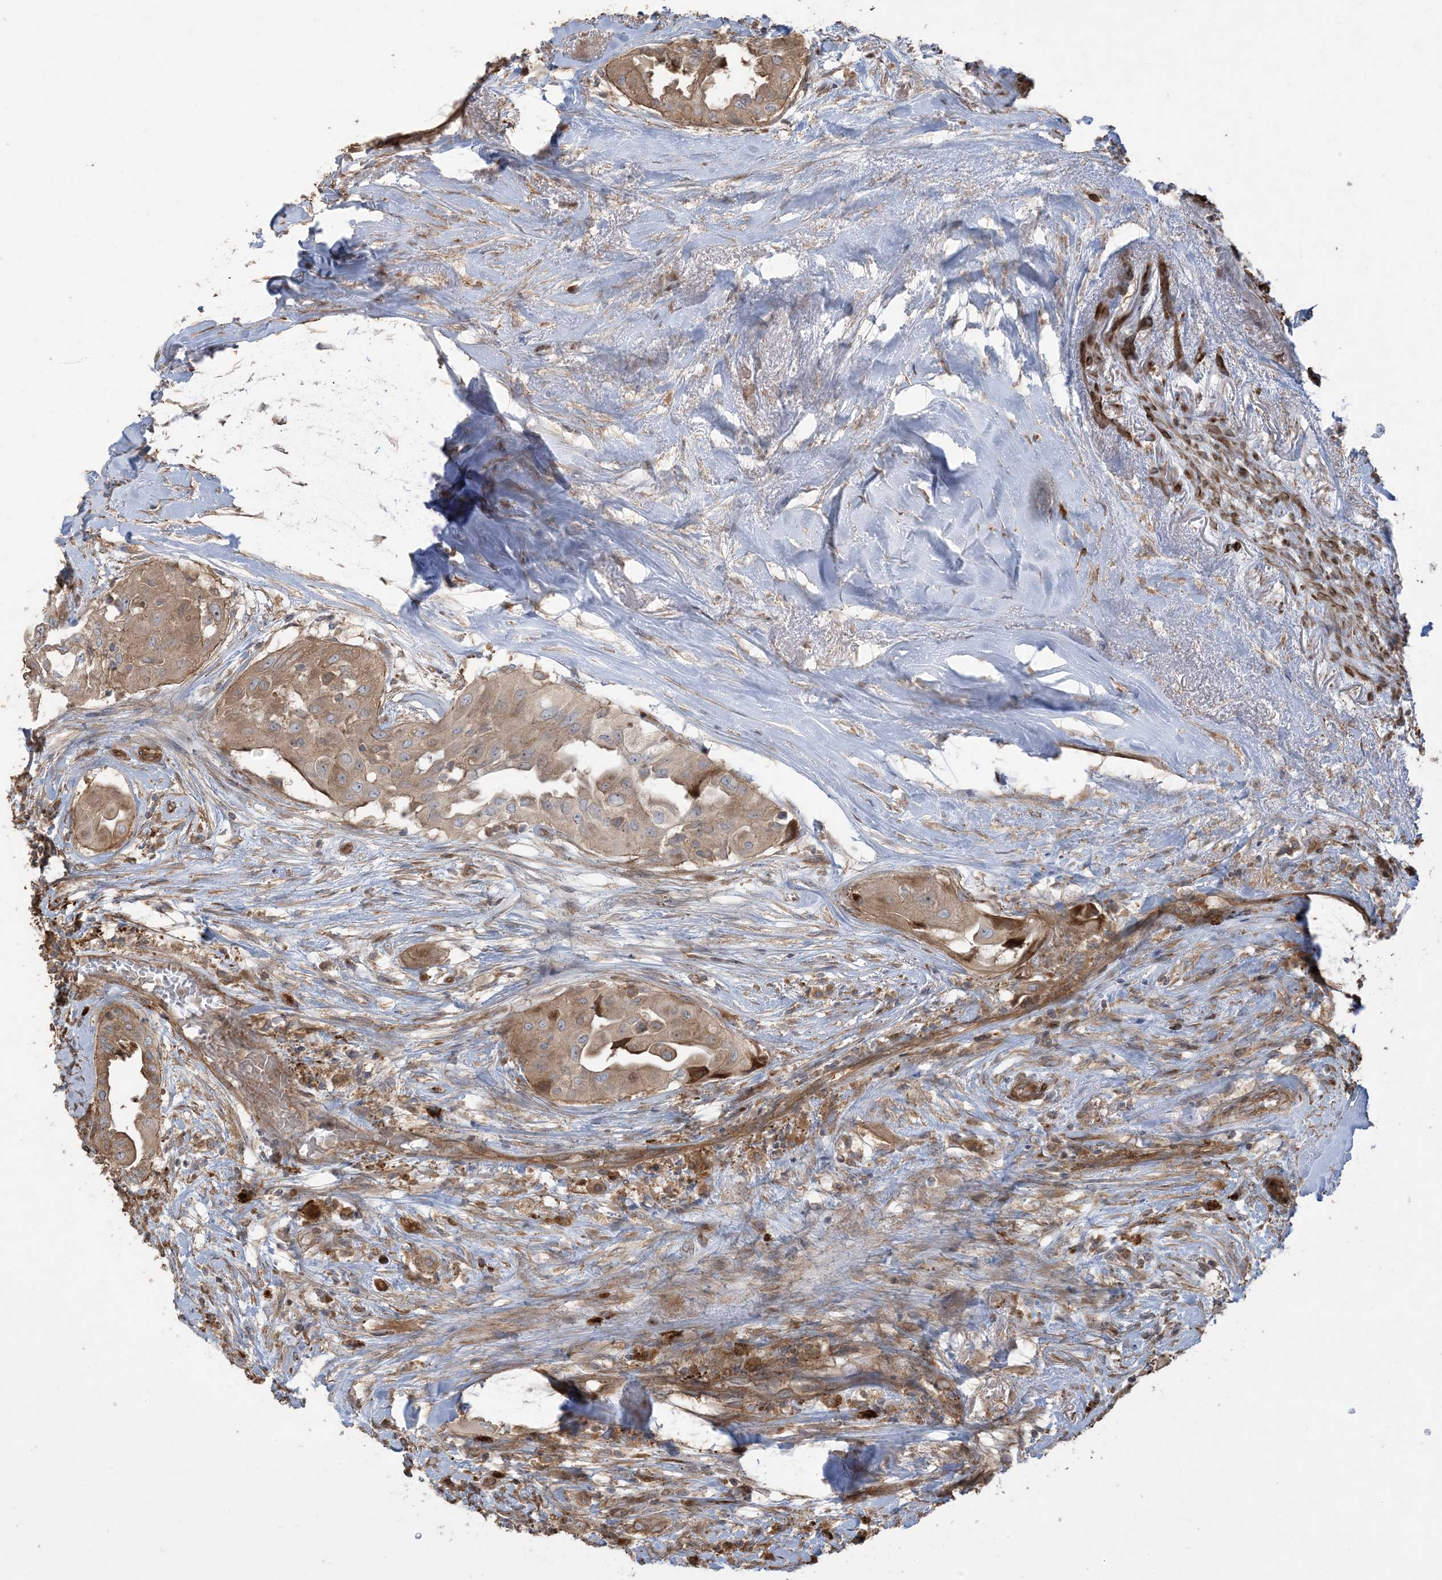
{"staining": {"intensity": "moderate", "quantity": ">75%", "location": "cytoplasmic/membranous"}, "tissue": "thyroid cancer", "cell_type": "Tumor cells", "image_type": "cancer", "snomed": [{"axis": "morphology", "description": "Papillary adenocarcinoma, NOS"}, {"axis": "topography", "description": "Thyroid gland"}], "caption": "Approximately >75% of tumor cells in thyroid cancer demonstrate moderate cytoplasmic/membranous protein positivity as visualized by brown immunohistochemical staining.", "gene": "KLHL18", "patient": {"sex": "female", "age": 59}}